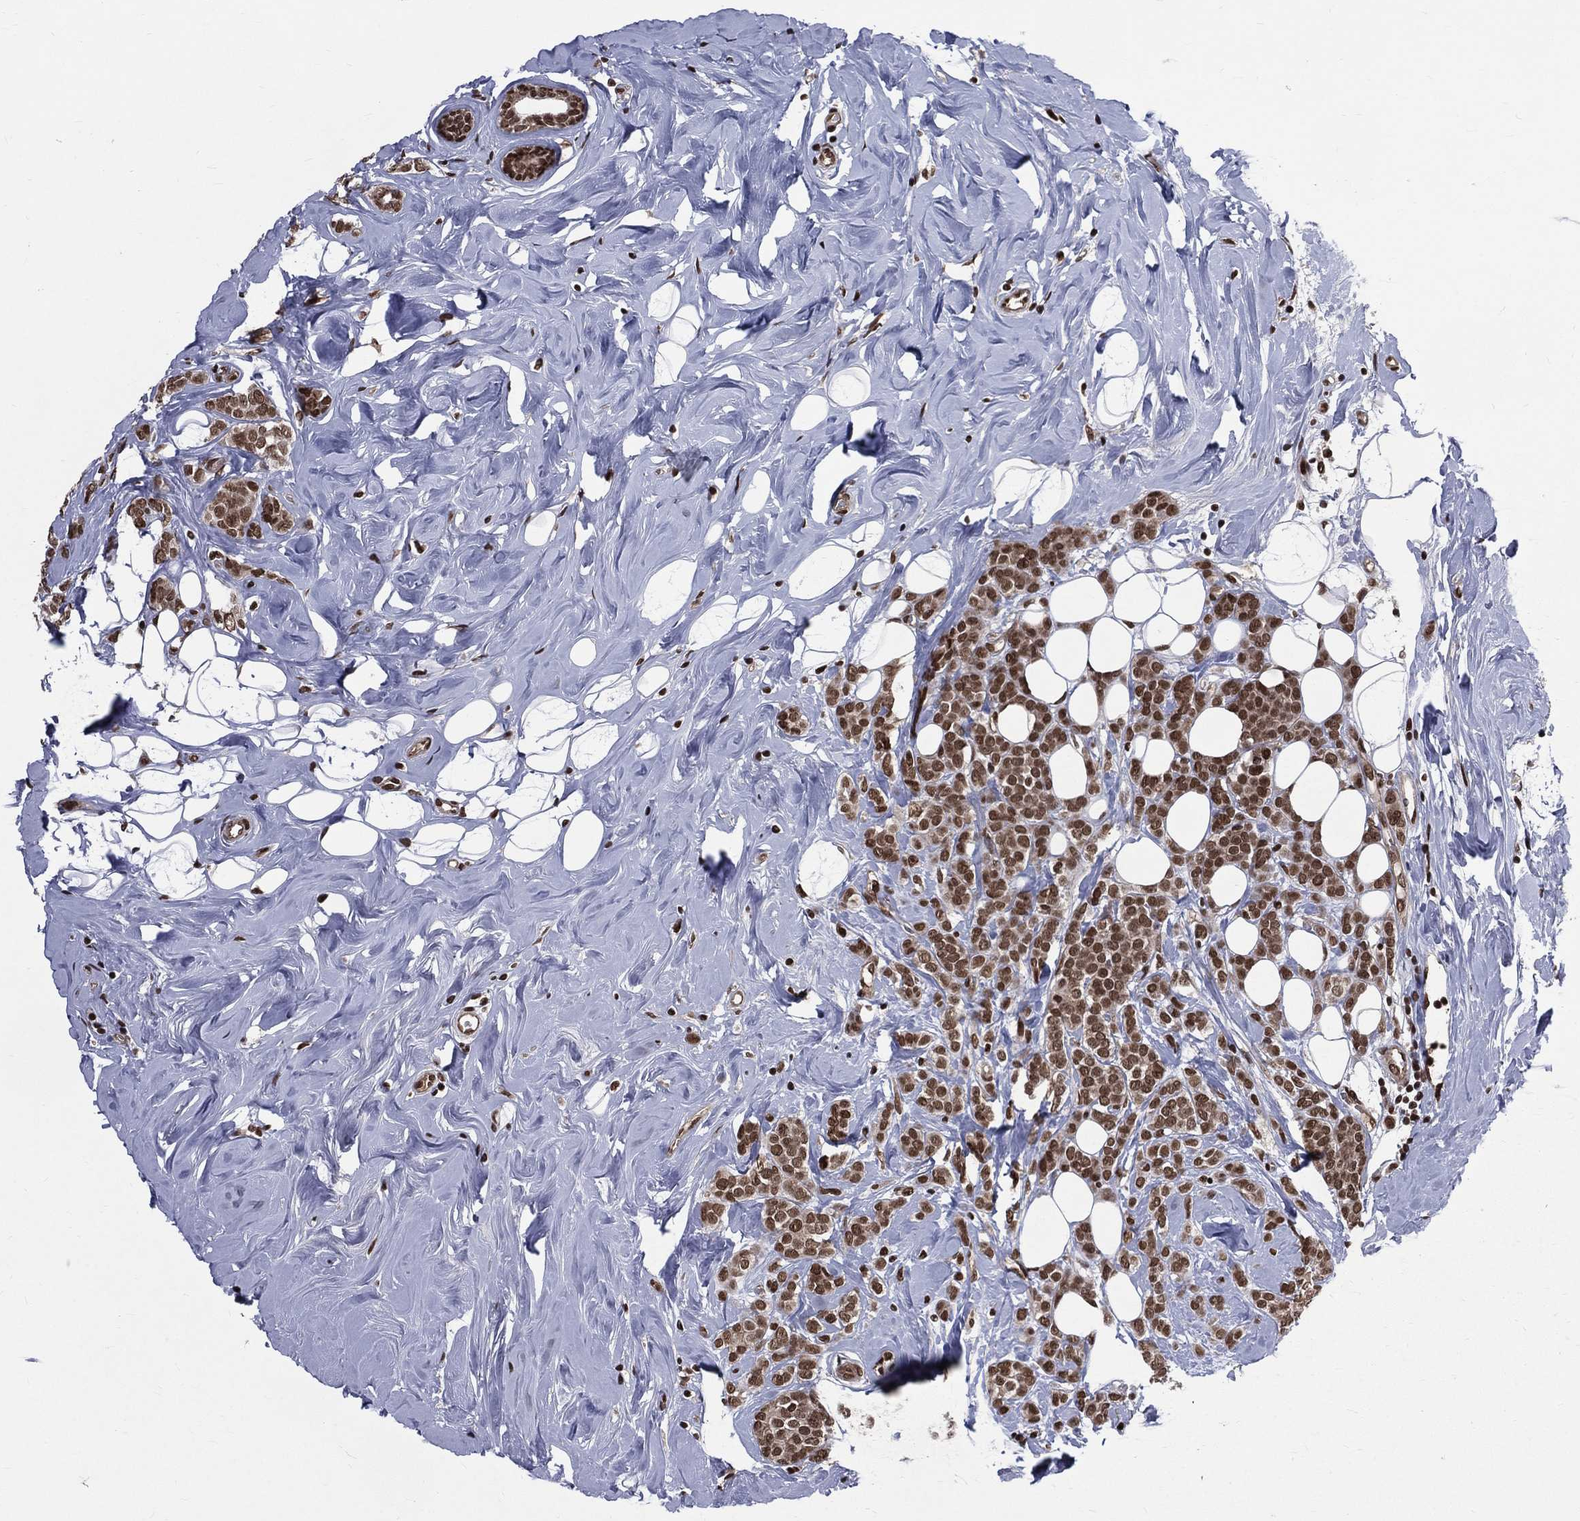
{"staining": {"intensity": "strong", "quantity": ">75%", "location": "nuclear"}, "tissue": "breast cancer", "cell_type": "Tumor cells", "image_type": "cancer", "snomed": [{"axis": "morphology", "description": "Lobular carcinoma"}, {"axis": "topography", "description": "Breast"}], "caption": "This micrograph displays lobular carcinoma (breast) stained with immunohistochemistry (IHC) to label a protein in brown. The nuclear of tumor cells show strong positivity for the protein. Nuclei are counter-stained blue.", "gene": "SMC3", "patient": {"sex": "female", "age": 49}}